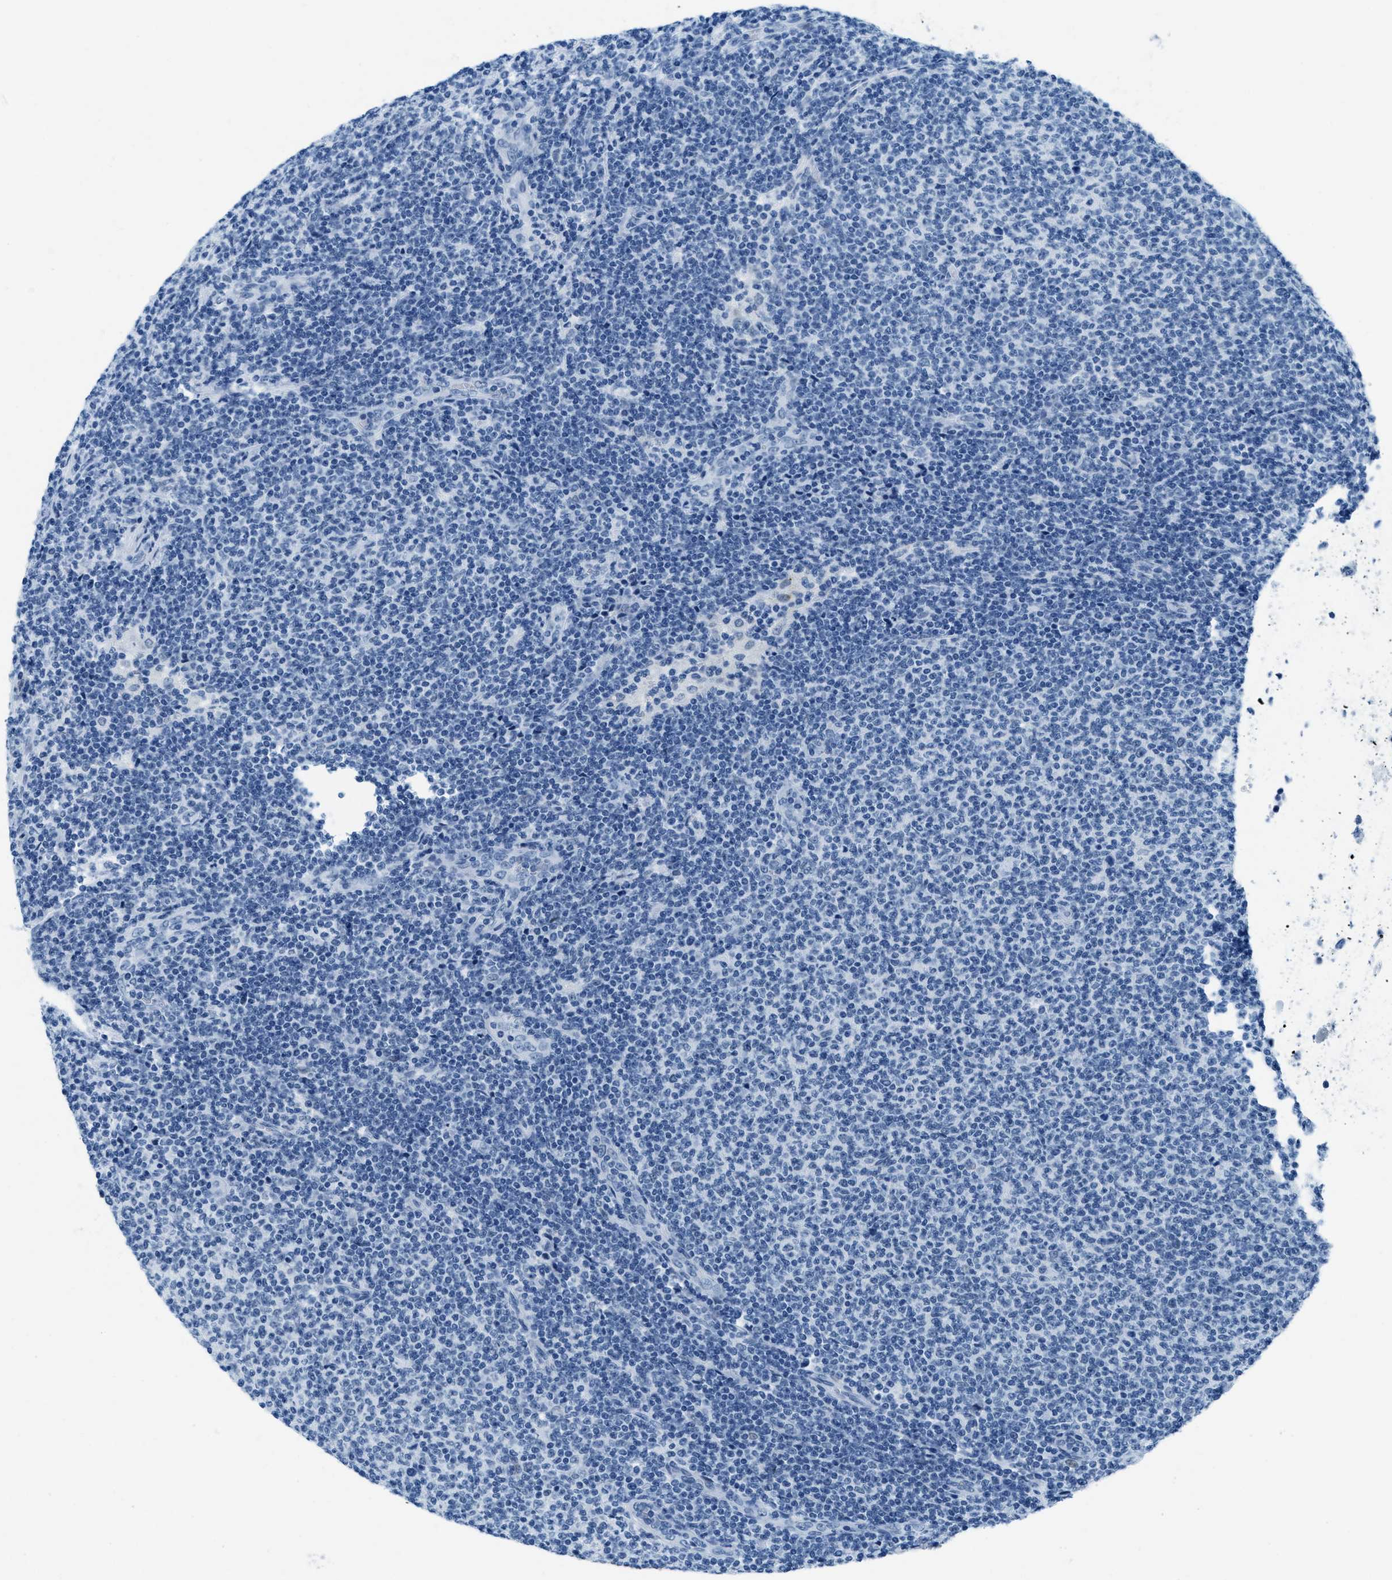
{"staining": {"intensity": "negative", "quantity": "none", "location": "none"}, "tissue": "lymphoma", "cell_type": "Tumor cells", "image_type": "cancer", "snomed": [{"axis": "morphology", "description": "Malignant lymphoma, non-Hodgkin's type, Low grade"}, {"axis": "topography", "description": "Lymph node"}], "caption": "IHC of malignant lymphoma, non-Hodgkin's type (low-grade) demonstrates no positivity in tumor cells.", "gene": "PLA2G2A", "patient": {"sex": "male", "age": 66}}